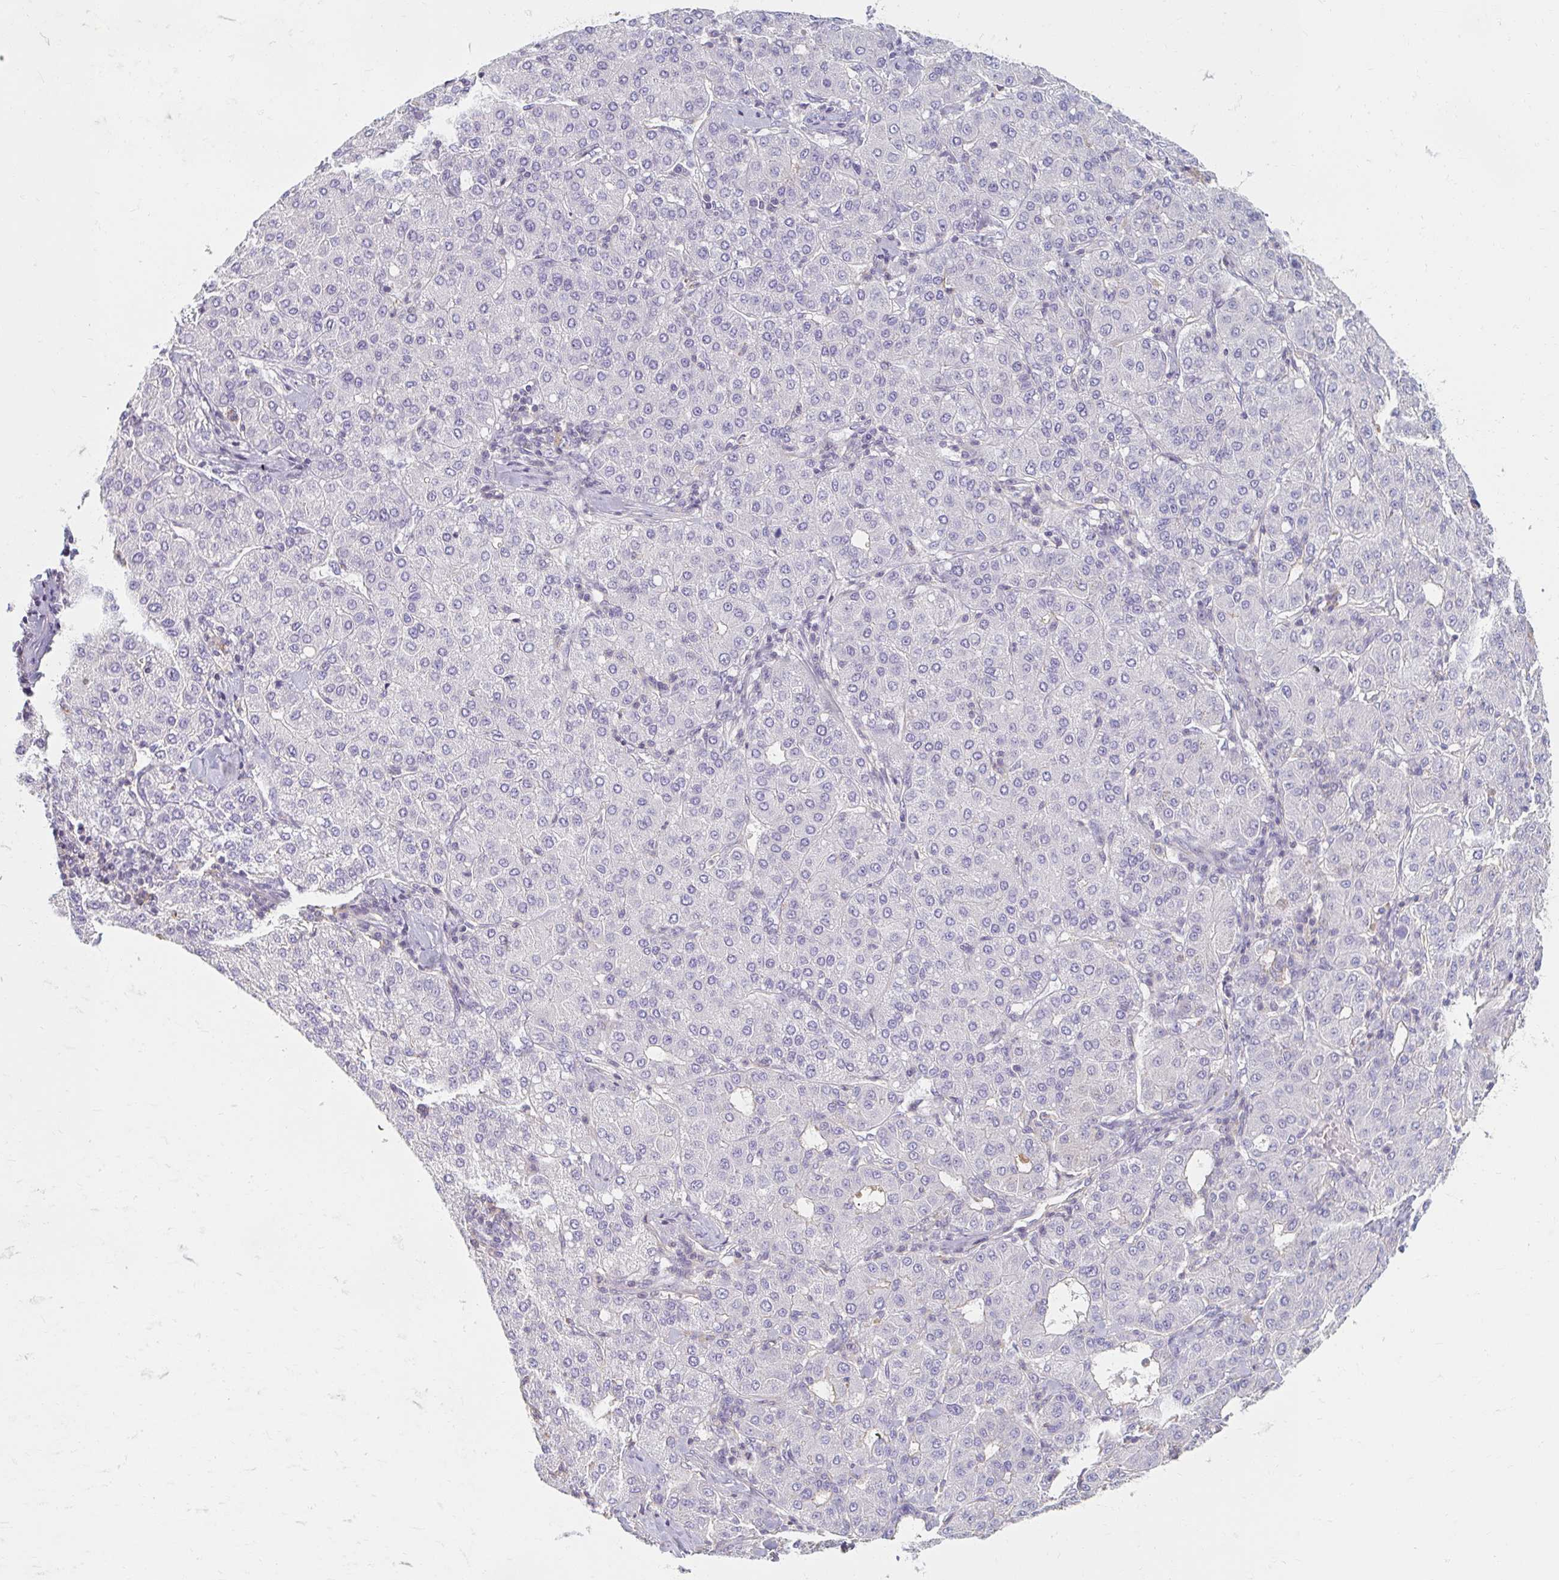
{"staining": {"intensity": "negative", "quantity": "none", "location": "none"}, "tissue": "liver cancer", "cell_type": "Tumor cells", "image_type": "cancer", "snomed": [{"axis": "morphology", "description": "Carcinoma, Hepatocellular, NOS"}, {"axis": "topography", "description": "Liver"}], "caption": "Tumor cells are negative for brown protein staining in hepatocellular carcinoma (liver). (Stains: DAB IHC with hematoxylin counter stain, Microscopy: brightfield microscopy at high magnification).", "gene": "MYLK2", "patient": {"sex": "male", "age": 65}}